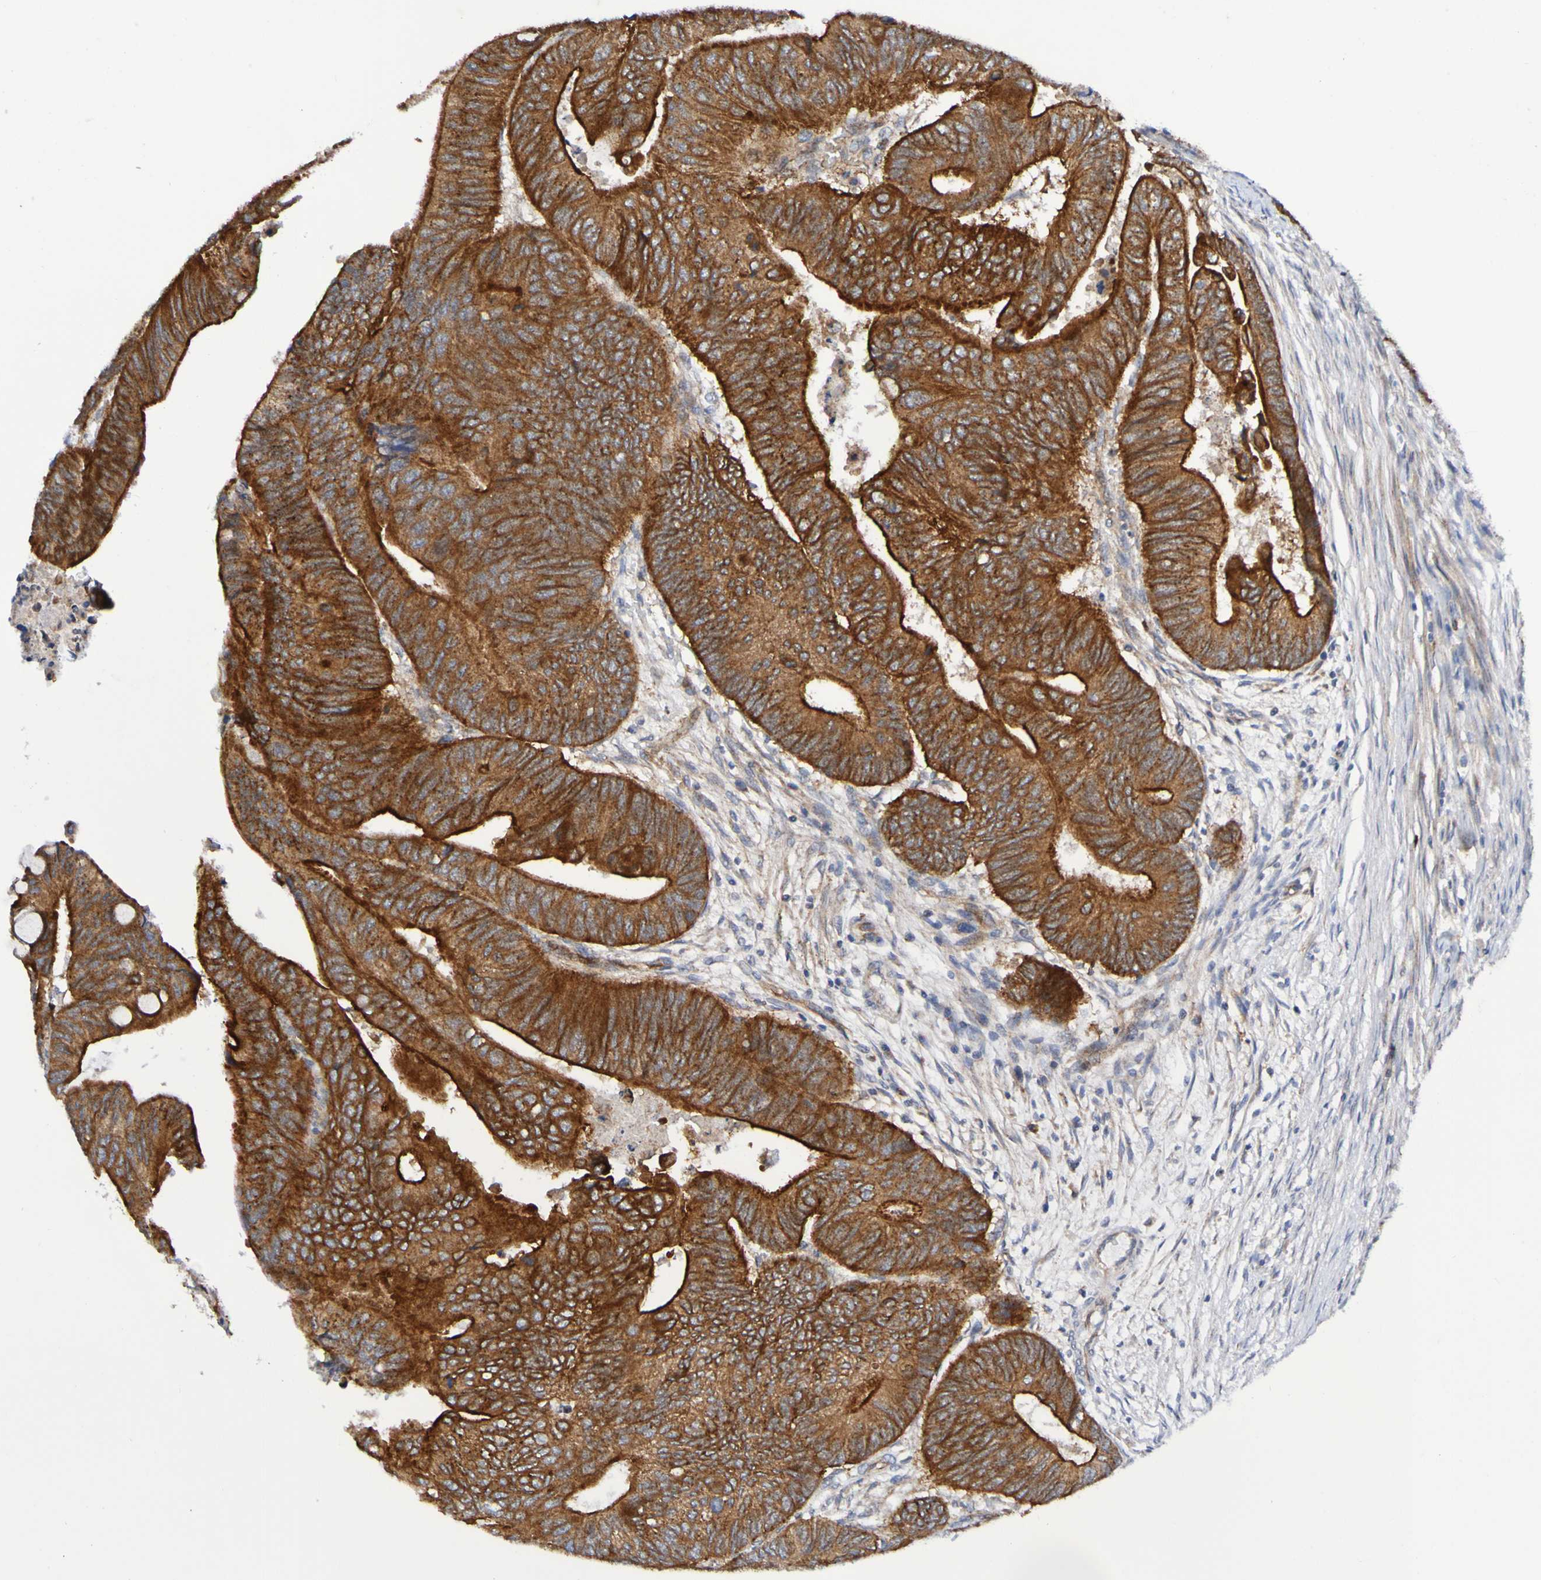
{"staining": {"intensity": "strong", "quantity": ">75%", "location": "cytoplasmic/membranous"}, "tissue": "colorectal cancer", "cell_type": "Tumor cells", "image_type": "cancer", "snomed": [{"axis": "morphology", "description": "Normal tissue, NOS"}, {"axis": "morphology", "description": "Adenocarcinoma, NOS"}, {"axis": "topography", "description": "Rectum"}, {"axis": "topography", "description": "Peripheral nerve tissue"}], "caption": "About >75% of tumor cells in colorectal cancer (adenocarcinoma) exhibit strong cytoplasmic/membranous protein expression as visualized by brown immunohistochemical staining.", "gene": "GJB1", "patient": {"sex": "male", "age": 92}}